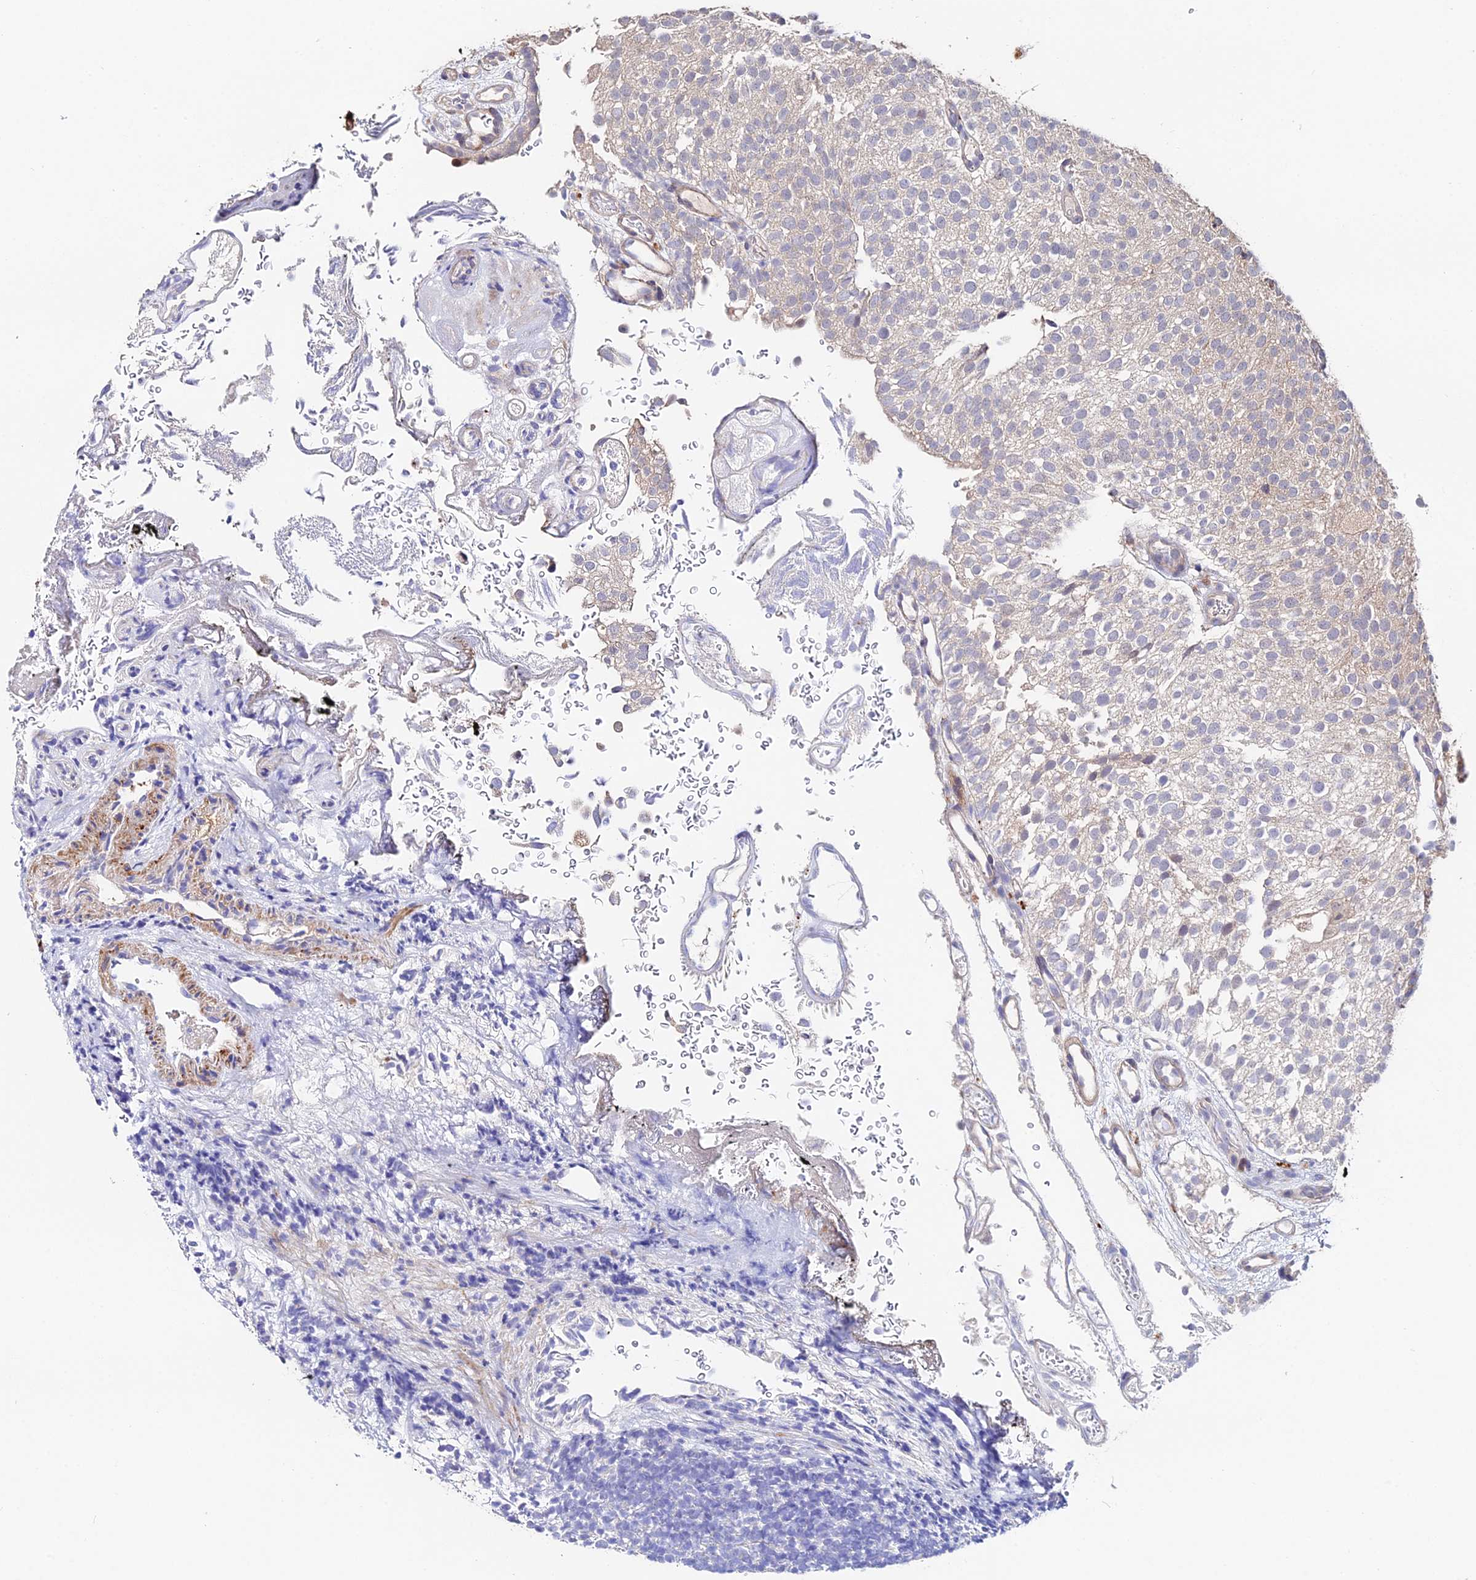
{"staining": {"intensity": "weak", "quantity": "<25%", "location": "cytoplasmic/membranous"}, "tissue": "urothelial cancer", "cell_type": "Tumor cells", "image_type": "cancer", "snomed": [{"axis": "morphology", "description": "Urothelial carcinoma, Low grade"}, {"axis": "topography", "description": "Urinary bladder"}], "caption": "DAB (3,3'-diaminobenzidine) immunohistochemical staining of urothelial cancer displays no significant positivity in tumor cells.", "gene": "ACTR5", "patient": {"sex": "male", "age": 78}}